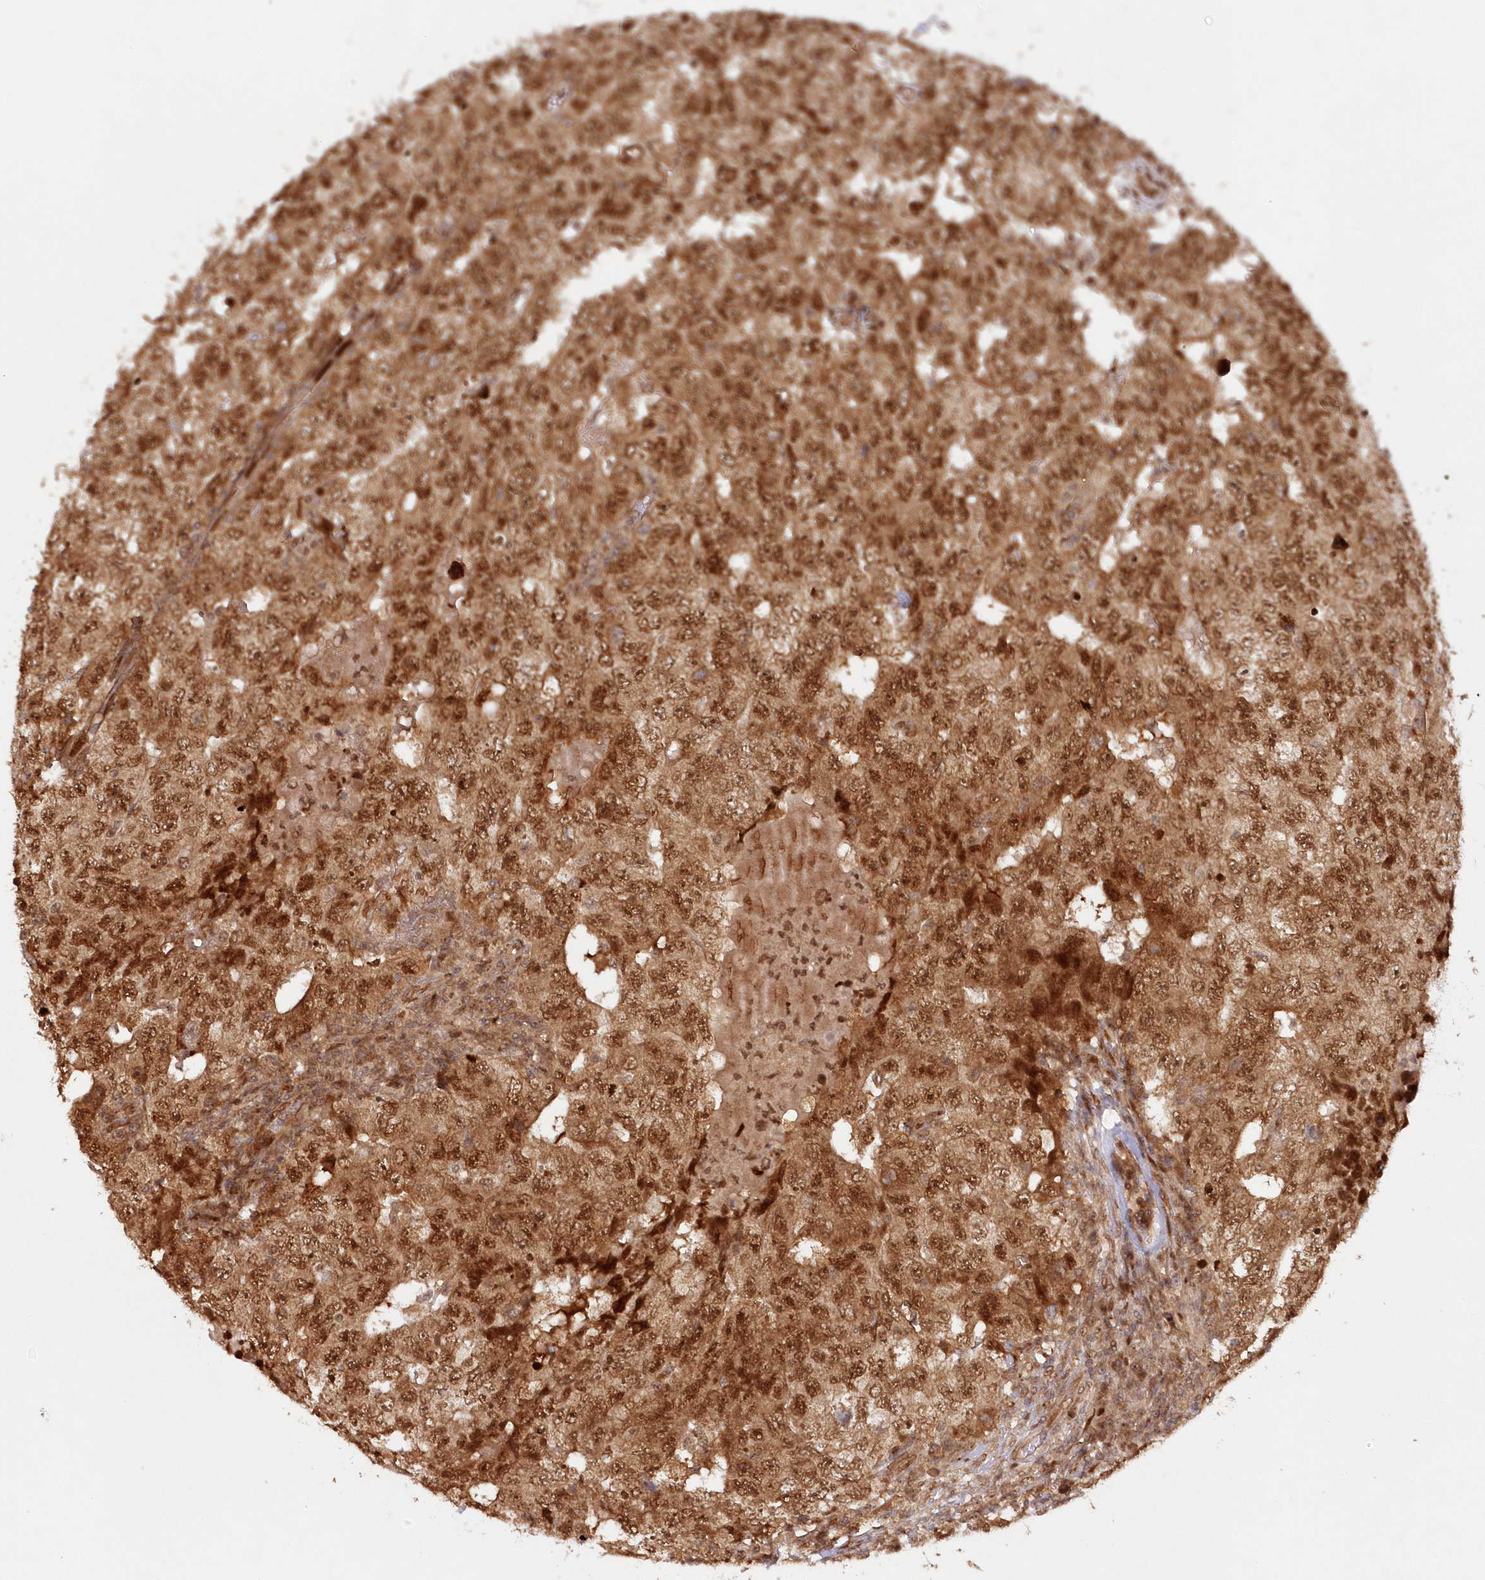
{"staining": {"intensity": "strong", "quantity": ">75%", "location": "cytoplasmic/membranous,nuclear"}, "tissue": "testis cancer", "cell_type": "Tumor cells", "image_type": "cancer", "snomed": [{"axis": "morphology", "description": "Carcinoma, Embryonal, NOS"}, {"axis": "topography", "description": "Testis"}], "caption": "Testis embryonal carcinoma stained with a brown dye displays strong cytoplasmic/membranous and nuclear positive expression in approximately >75% of tumor cells.", "gene": "TOGARAM2", "patient": {"sex": "male", "age": 26}}